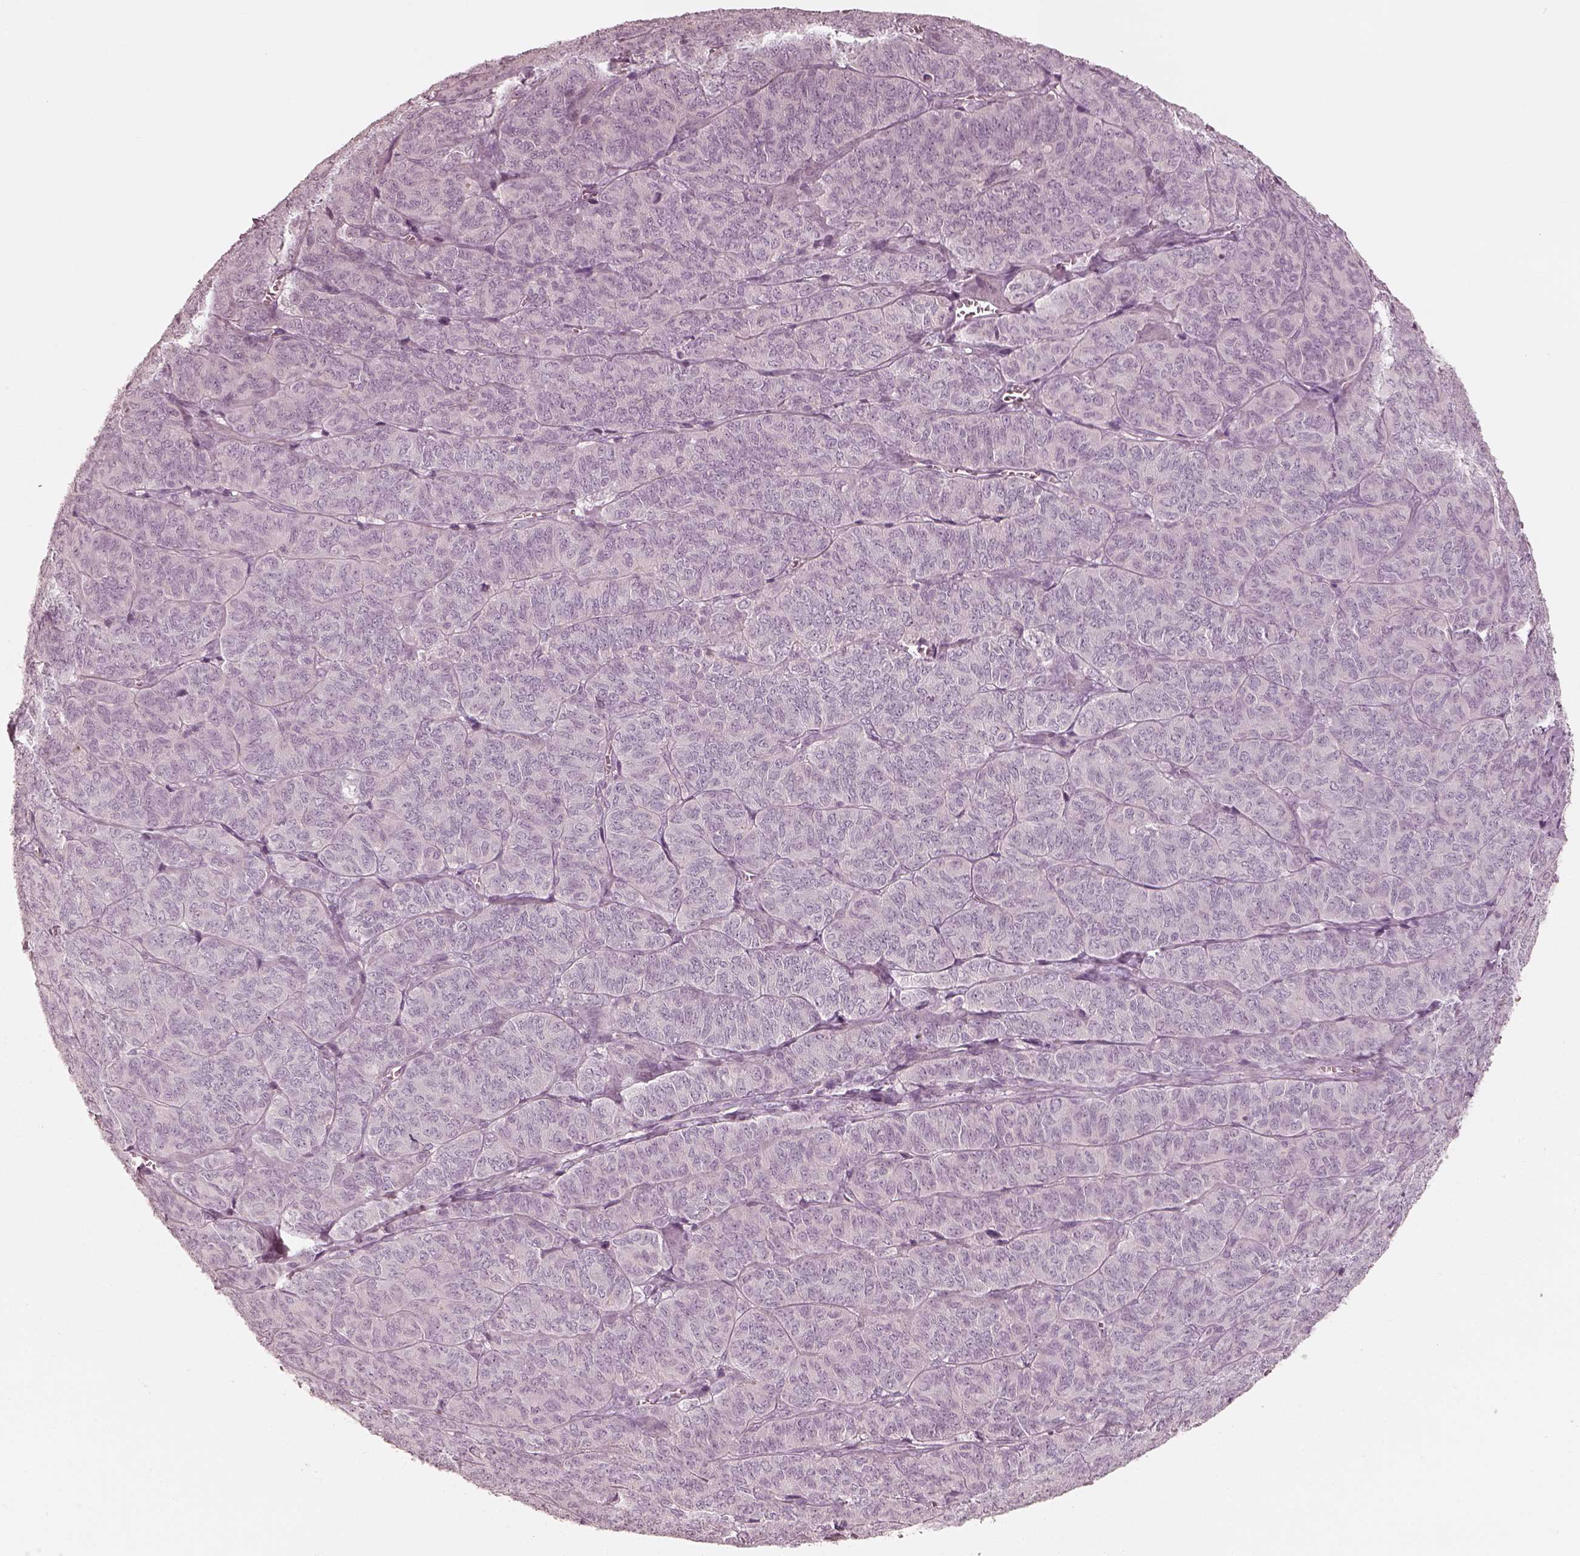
{"staining": {"intensity": "negative", "quantity": "none", "location": "none"}, "tissue": "ovarian cancer", "cell_type": "Tumor cells", "image_type": "cancer", "snomed": [{"axis": "morphology", "description": "Carcinoma, endometroid"}, {"axis": "topography", "description": "Ovary"}], "caption": "A micrograph of human ovarian endometroid carcinoma is negative for staining in tumor cells. (DAB (3,3'-diaminobenzidine) immunohistochemistry (IHC) visualized using brightfield microscopy, high magnification).", "gene": "SPATA24", "patient": {"sex": "female", "age": 80}}